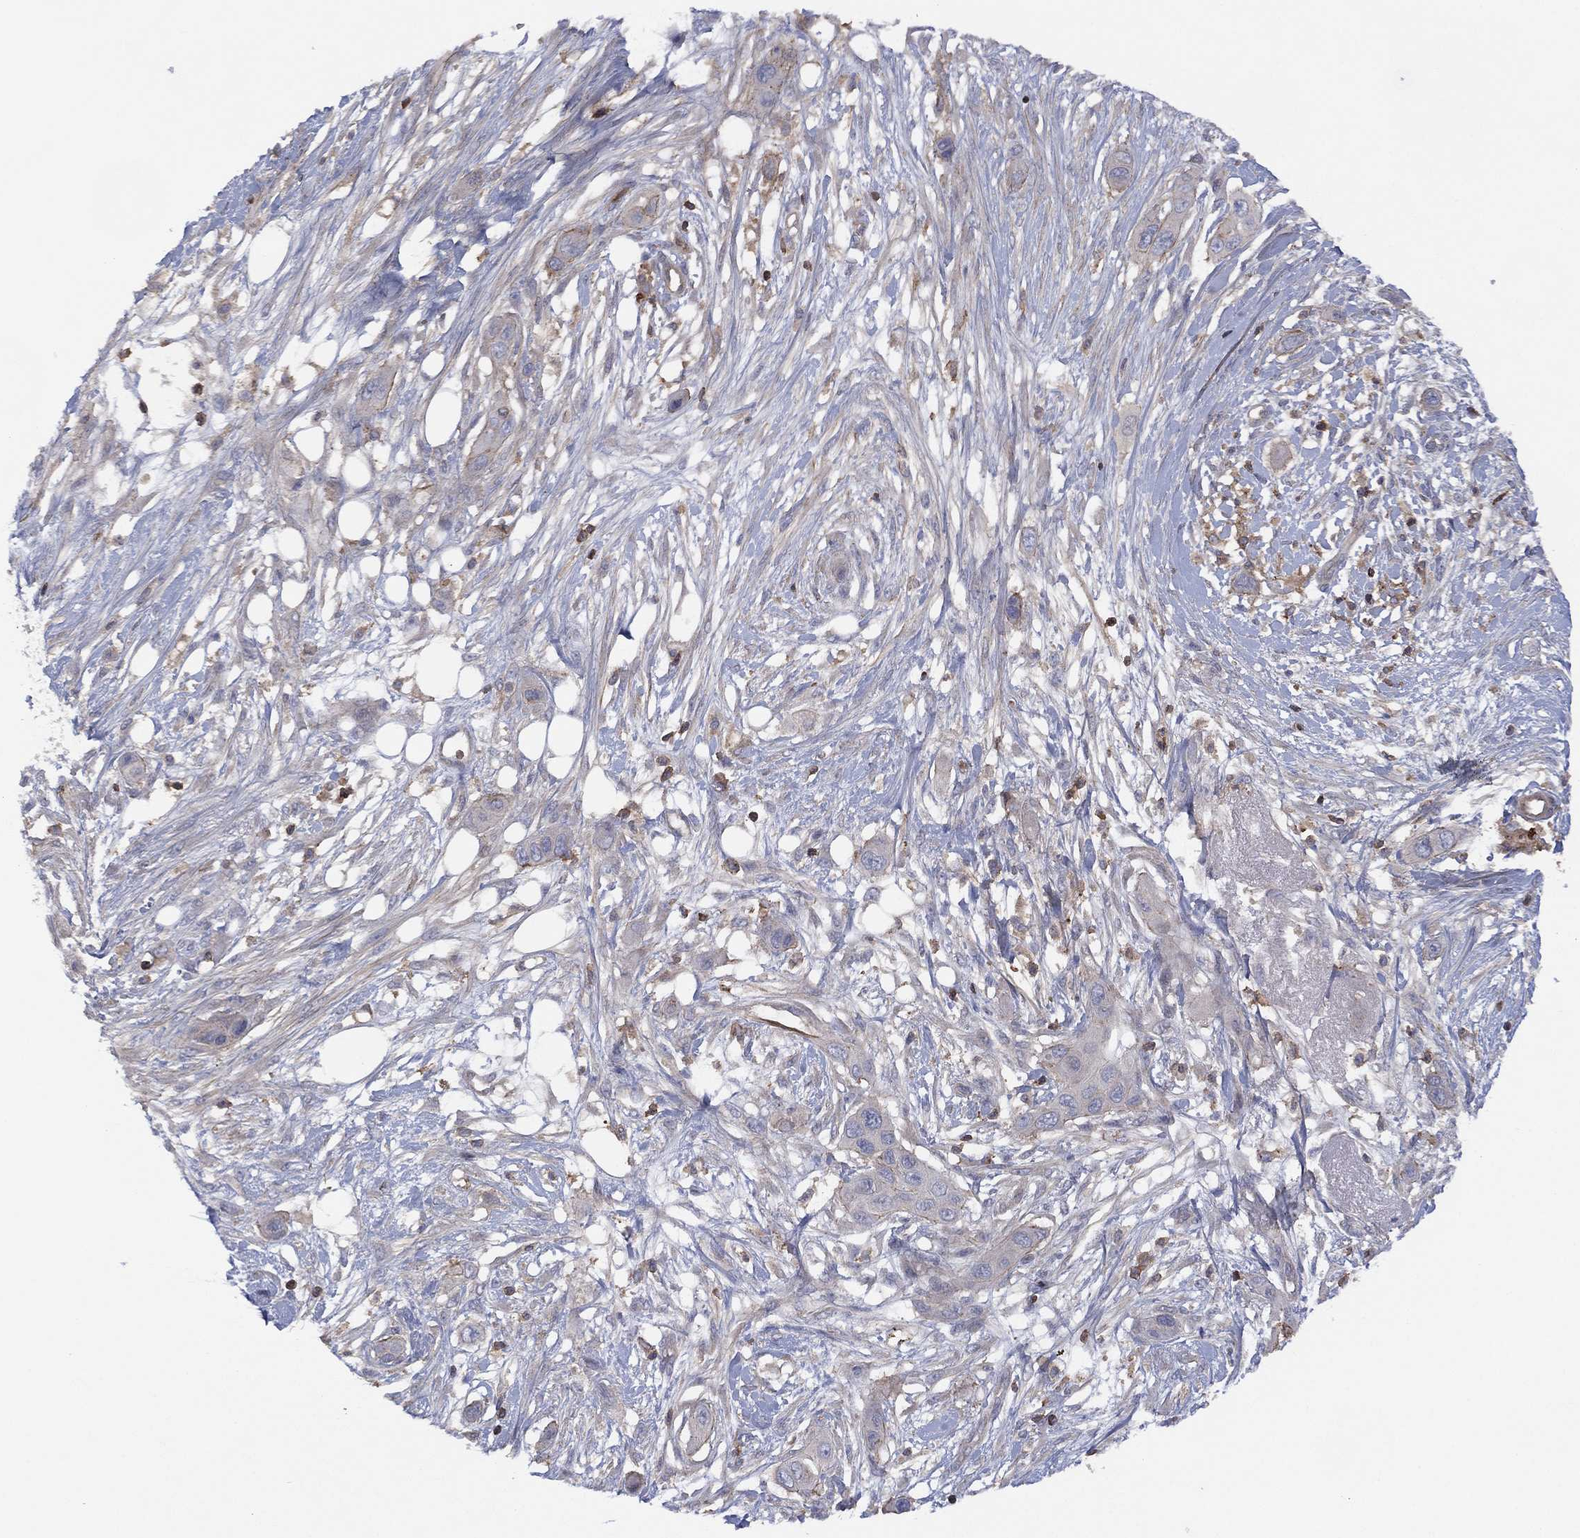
{"staining": {"intensity": "negative", "quantity": "none", "location": "none"}, "tissue": "skin cancer", "cell_type": "Tumor cells", "image_type": "cancer", "snomed": [{"axis": "morphology", "description": "Squamous cell carcinoma, NOS"}, {"axis": "topography", "description": "Skin"}], "caption": "The immunohistochemistry histopathology image has no significant expression in tumor cells of skin cancer tissue.", "gene": "DOCK8", "patient": {"sex": "male", "age": 79}}